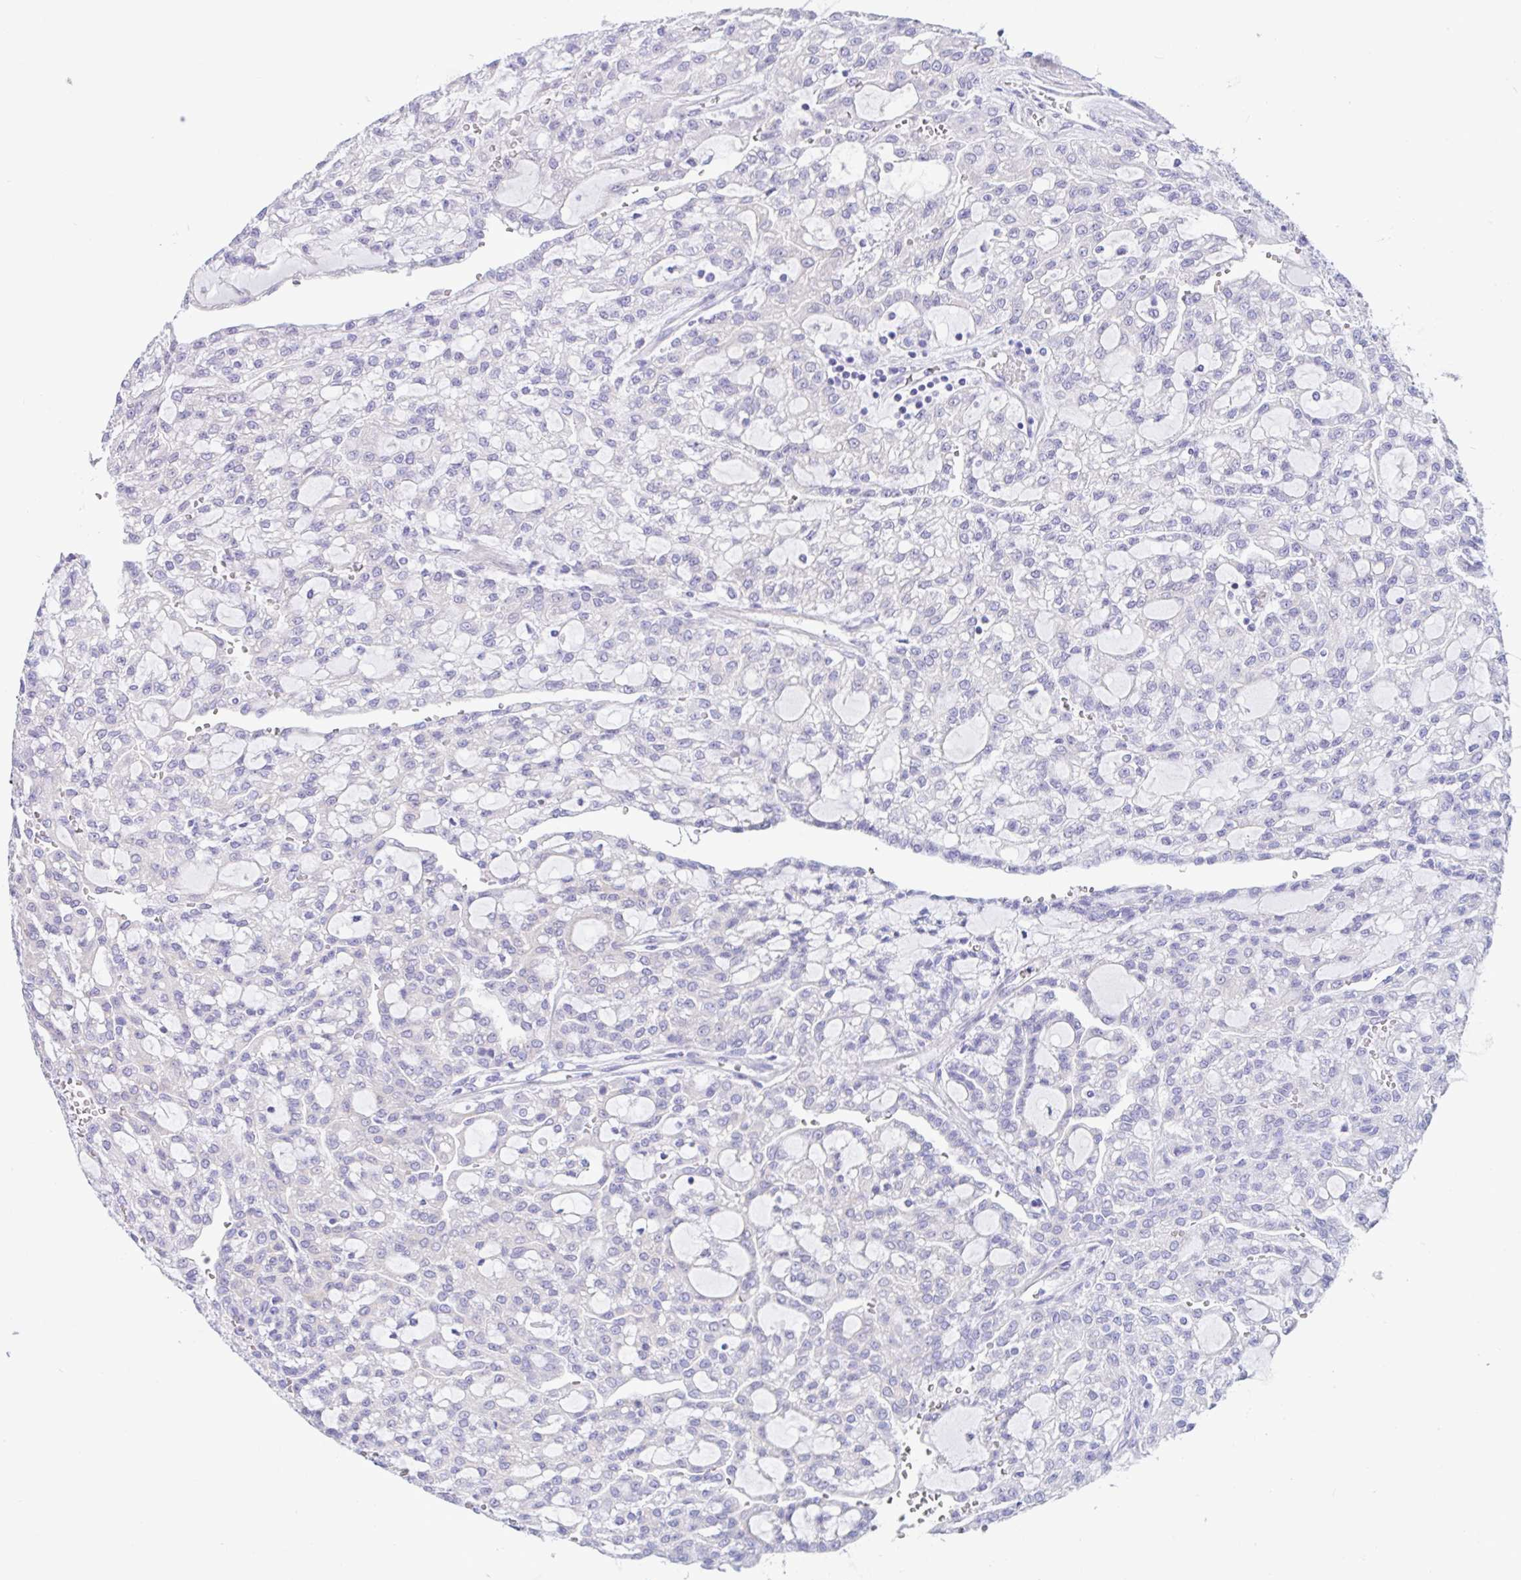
{"staining": {"intensity": "negative", "quantity": "none", "location": "none"}, "tissue": "renal cancer", "cell_type": "Tumor cells", "image_type": "cancer", "snomed": [{"axis": "morphology", "description": "Adenocarcinoma, NOS"}, {"axis": "topography", "description": "Kidney"}], "caption": "Immunohistochemical staining of human adenocarcinoma (renal) exhibits no significant positivity in tumor cells. The staining is performed using DAB brown chromogen with nuclei counter-stained in using hematoxylin.", "gene": "OR6N2", "patient": {"sex": "male", "age": 63}}